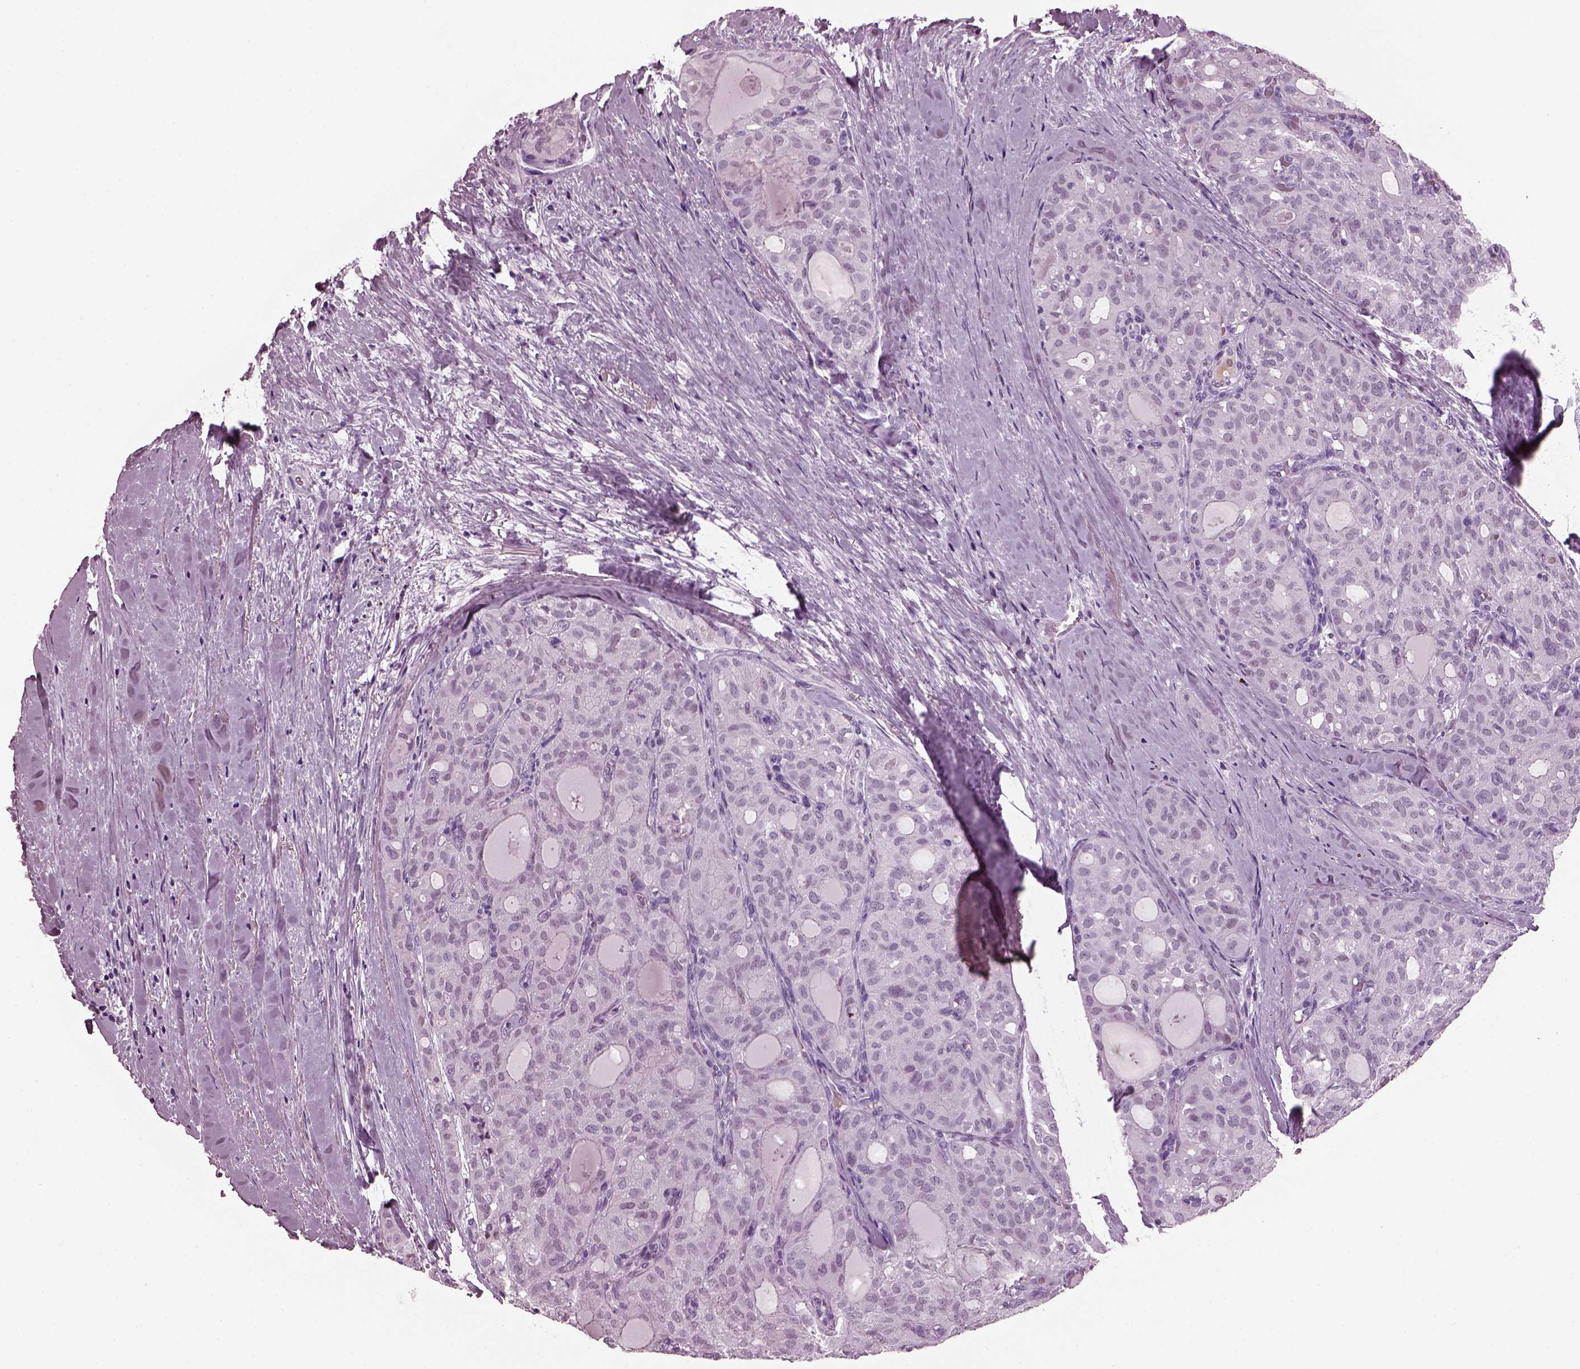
{"staining": {"intensity": "negative", "quantity": "none", "location": "none"}, "tissue": "thyroid cancer", "cell_type": "Tumor cells", "image_type": "cancer", "snomed": [{"axis": "morphology", "description": "Follicular adenoma carcinoma, NOS"}, {"axis": "topography", "description": "Thyroid gland"}], "caption": "A photomicrograph of thyroid cancer stained for a protein demonstrates no brown staining in tumor cells. (DAB immunohistochemistry (IHC) visualized using brightfield microscopy, high magnification).", "gene": "KRTAP3-2", "patient": {"sex": "male", "age": 75}}